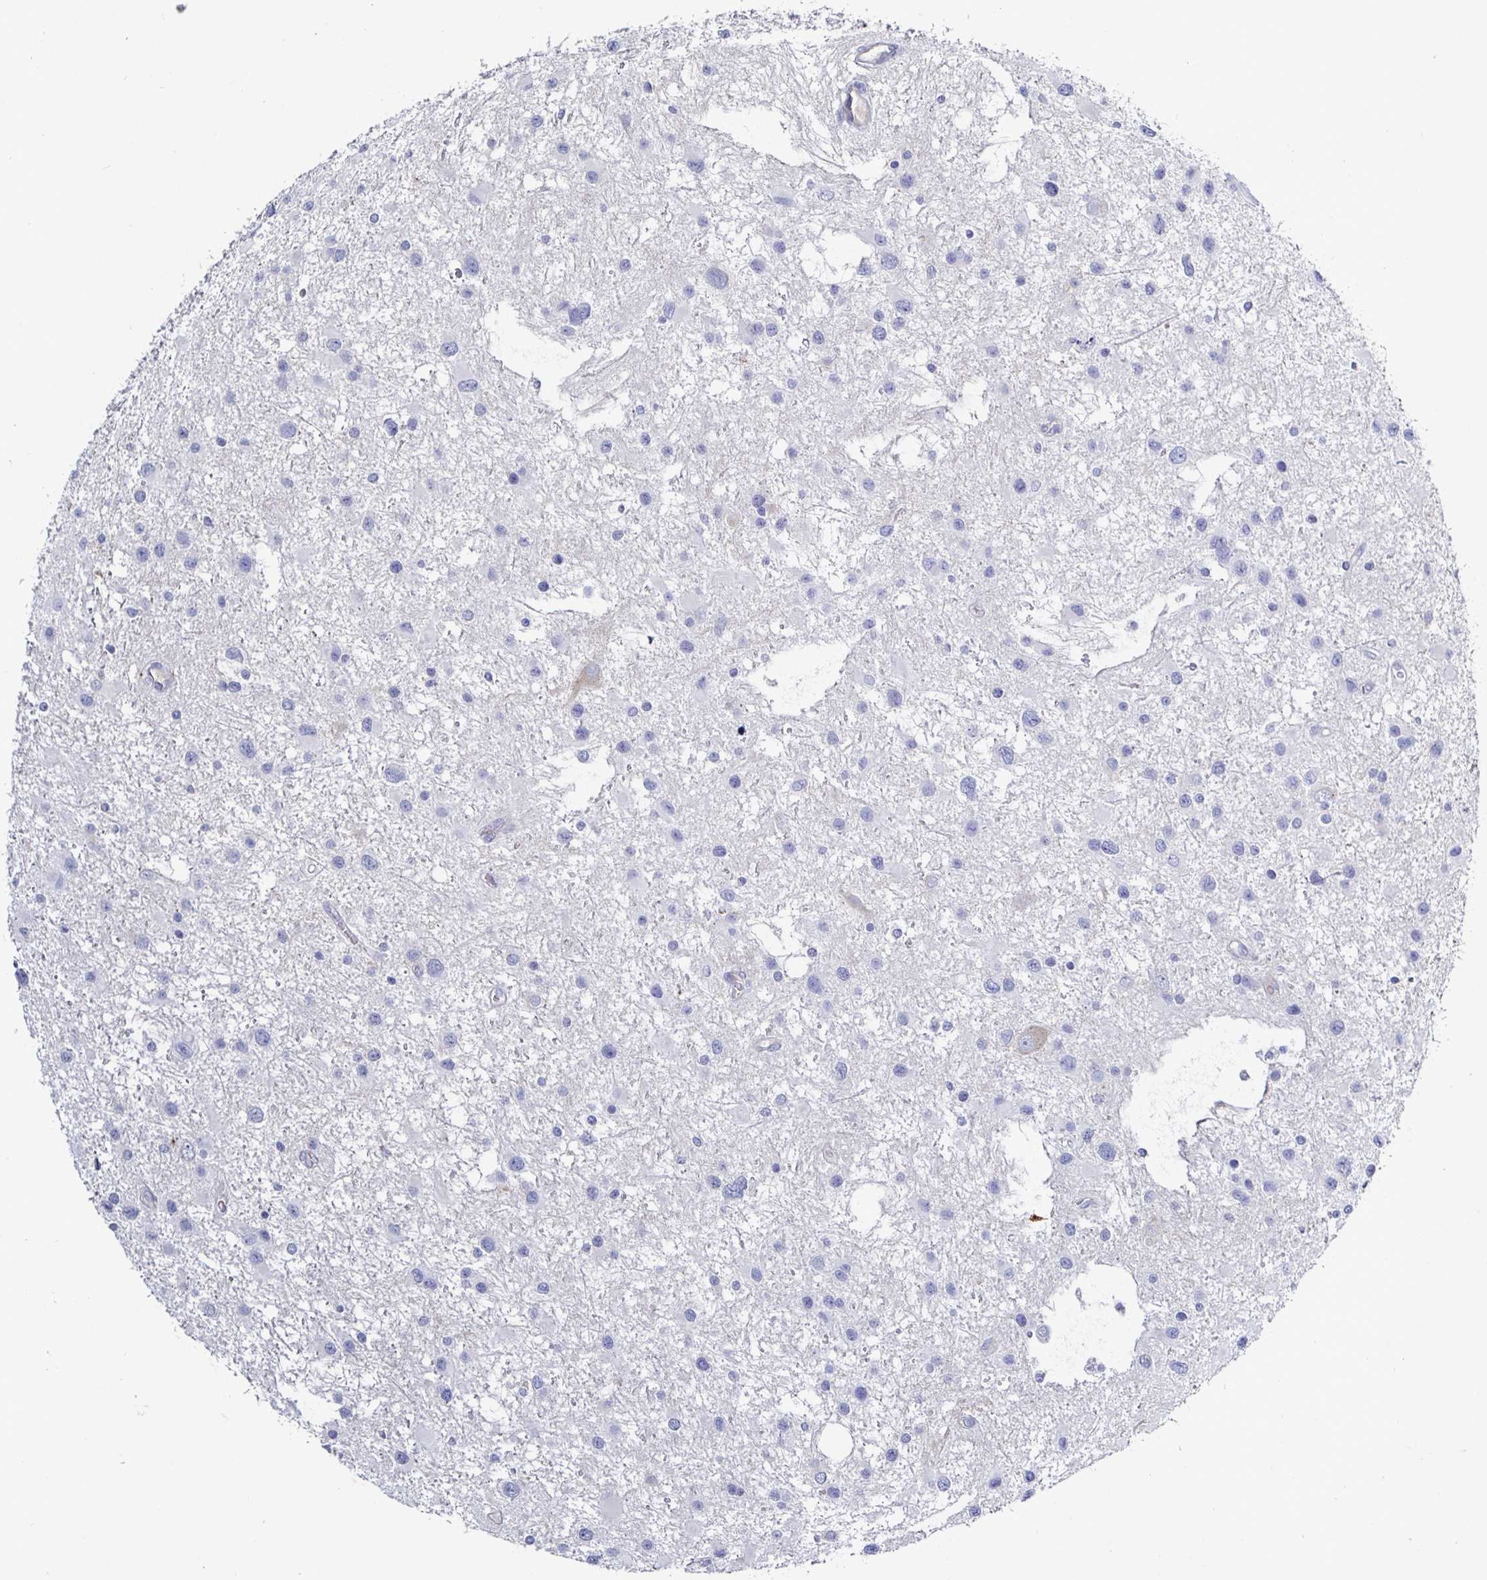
{"staining": {"intensity": "negative", "quantity": "none", "location": "none"}, "tissue": "glioma", "cell_type": "Tumor cells", "image_type": "cancer", "snomed": [{"axis": "morphology", "description": "Glioma, malignant, Low grade"}, {"axis": "topography", "description": "Brain"}], "caption": "The micrograph shows no significant staining in tumor cells of glioma.", "gene": "ACSBG2", "patient": {"sex": "female", "age": 32}}